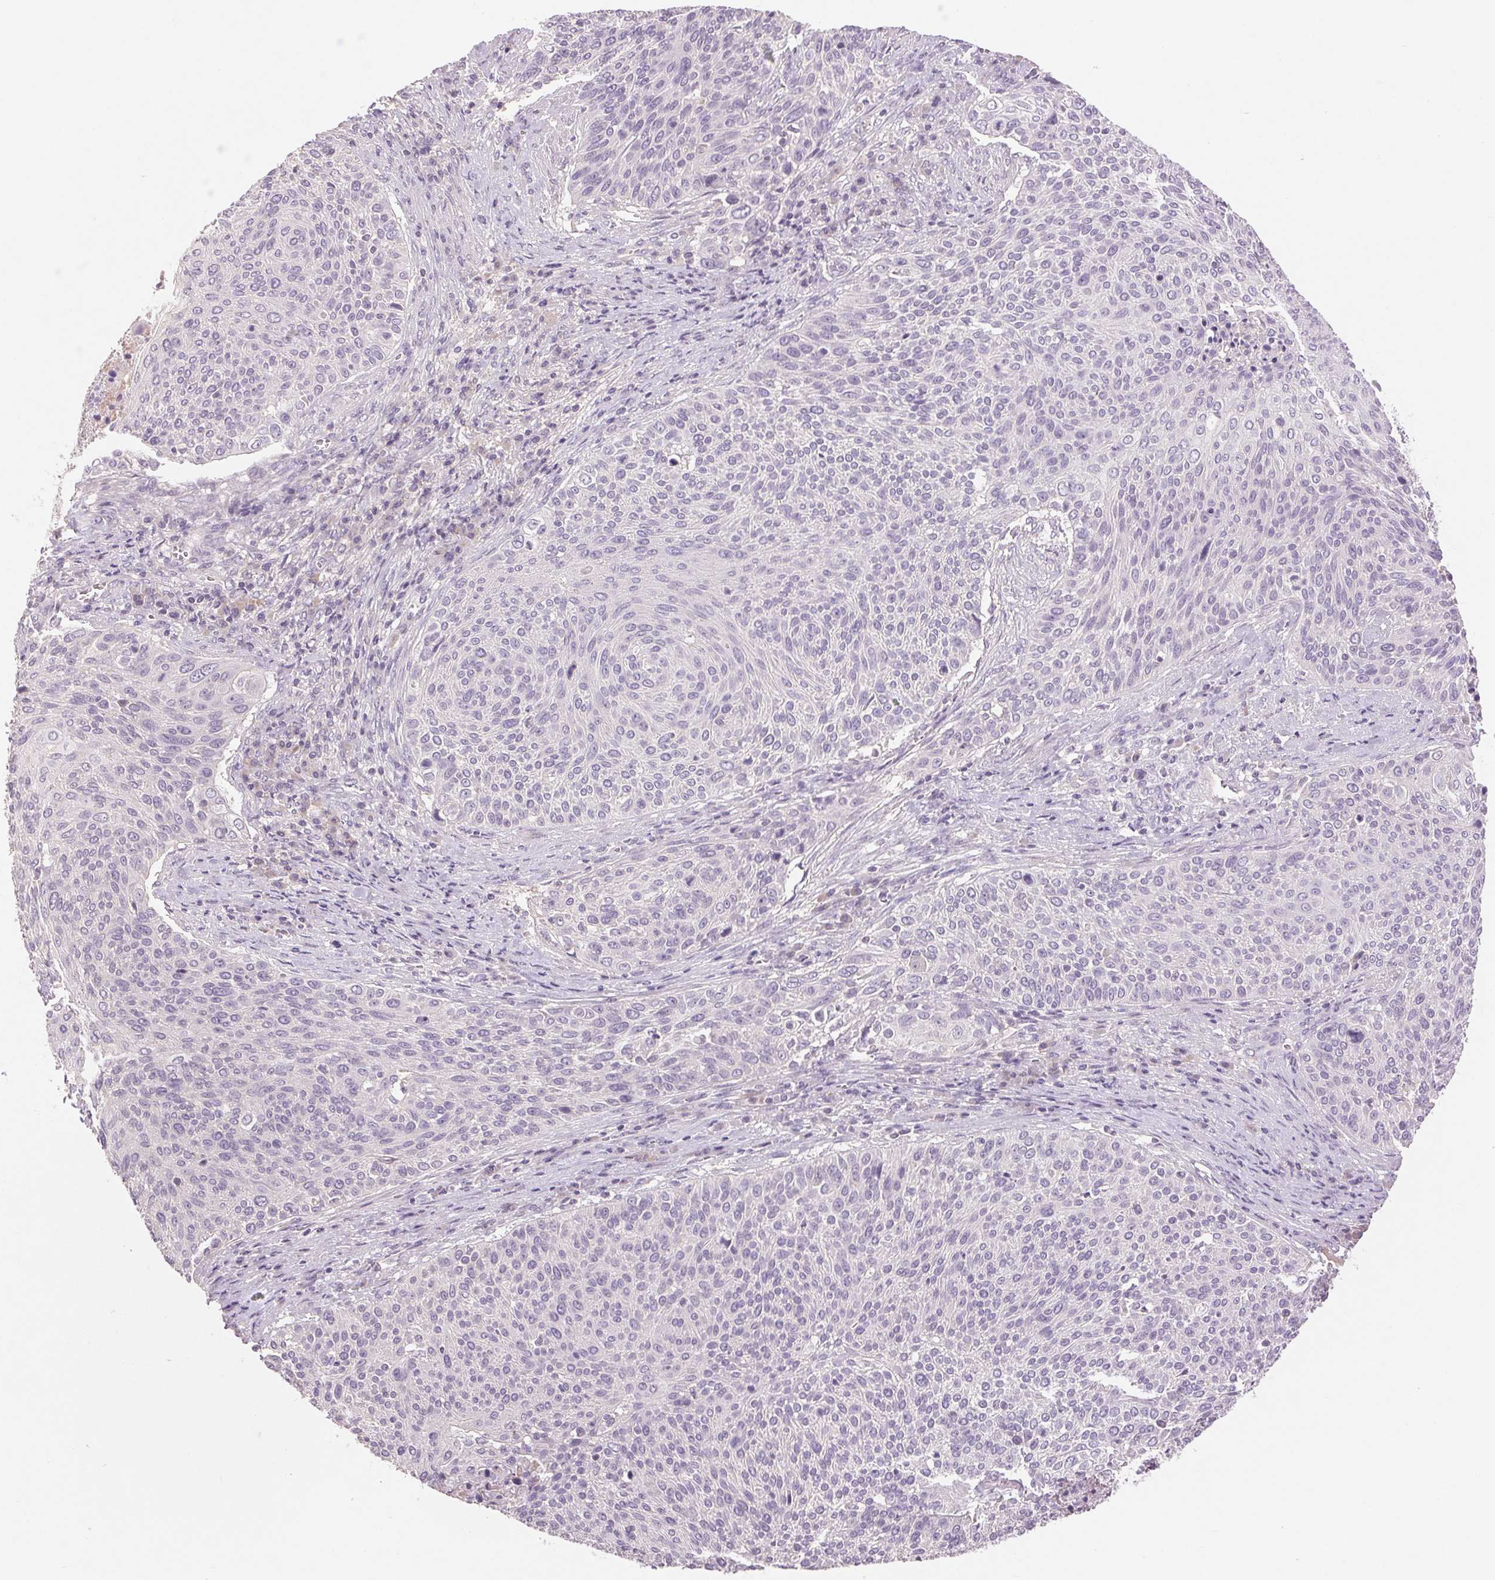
{"staining": {"intensity": "negative", "quantity": "none", "location": "none"}, "tissue": "cervical cancer", "cell_type": "Tumor cells", "image_type": "cancer", "snomed": [{"axis": "morphology", "description": "Squamous cell carcinoma, NOS"}, {"axis": "topography", "description": "Cervix"}], "caption": "IHC of cervical cancer (squamous cell carcinoma) displays no staining in tumor cells.", "gene": "FXYD4", "patient": {"sex": "female", "age": 31}}